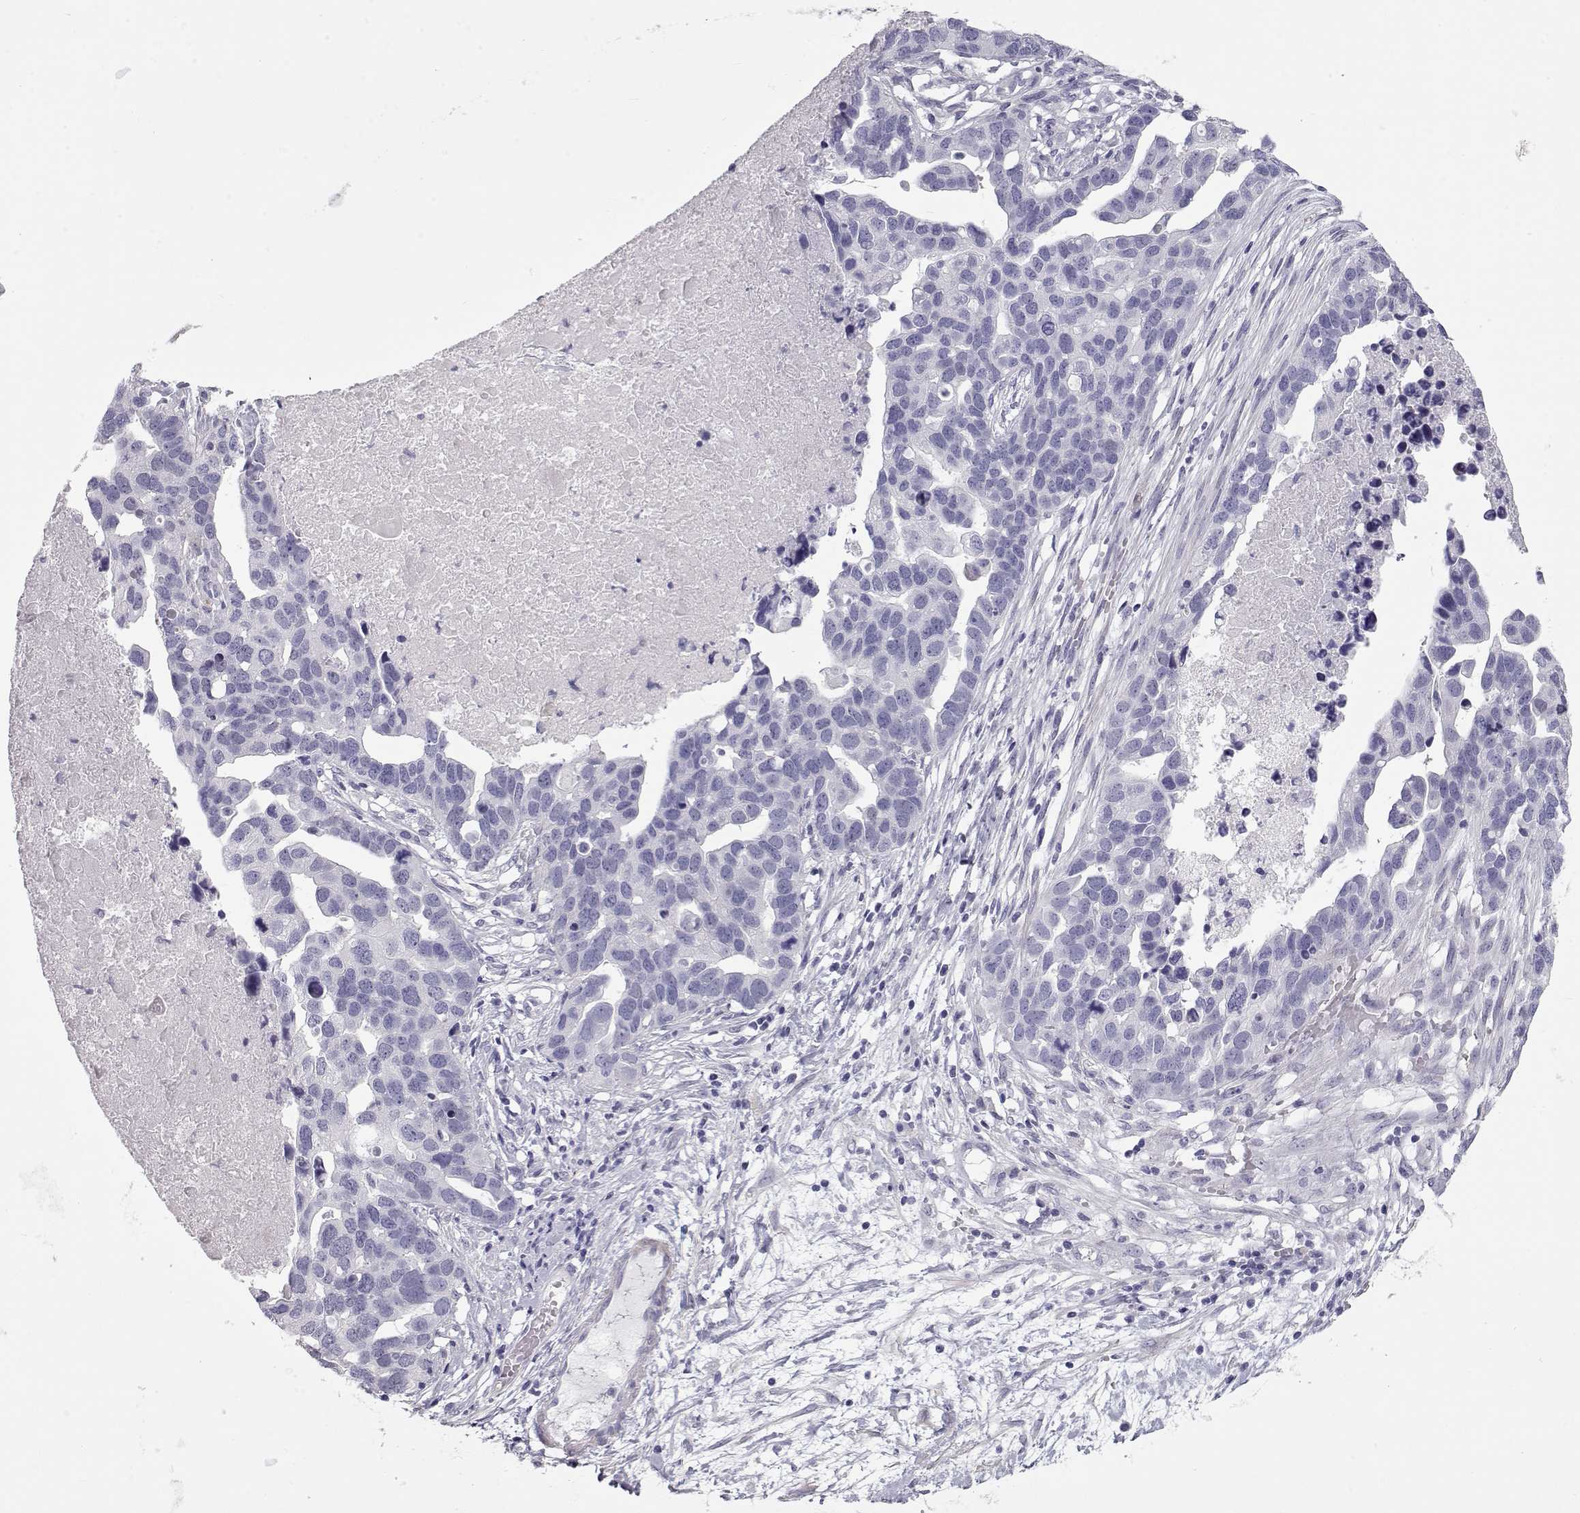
{"staining": {"intensity": "negative", "quantity": "none", "location": "none"}, "tissue": "ovarian cancer", "cell_type": "Tumor cells", "image_type": "cancer", "snomed": [{"axis": "morphology", "description": "Cystadenocarcinoma, serous, NOS"}, {"axis": "topography", "description": "Ovary"}], "caption": "A high-resolution micrograph shows IHC staining of serous cystadenocarcinoma (ovarian), which exhibits no significant positivity in tumor cells. (DAB IHC, high magnification).", "gene": "SLITRK3", "patient": {"sex": "female", "age": 54}}